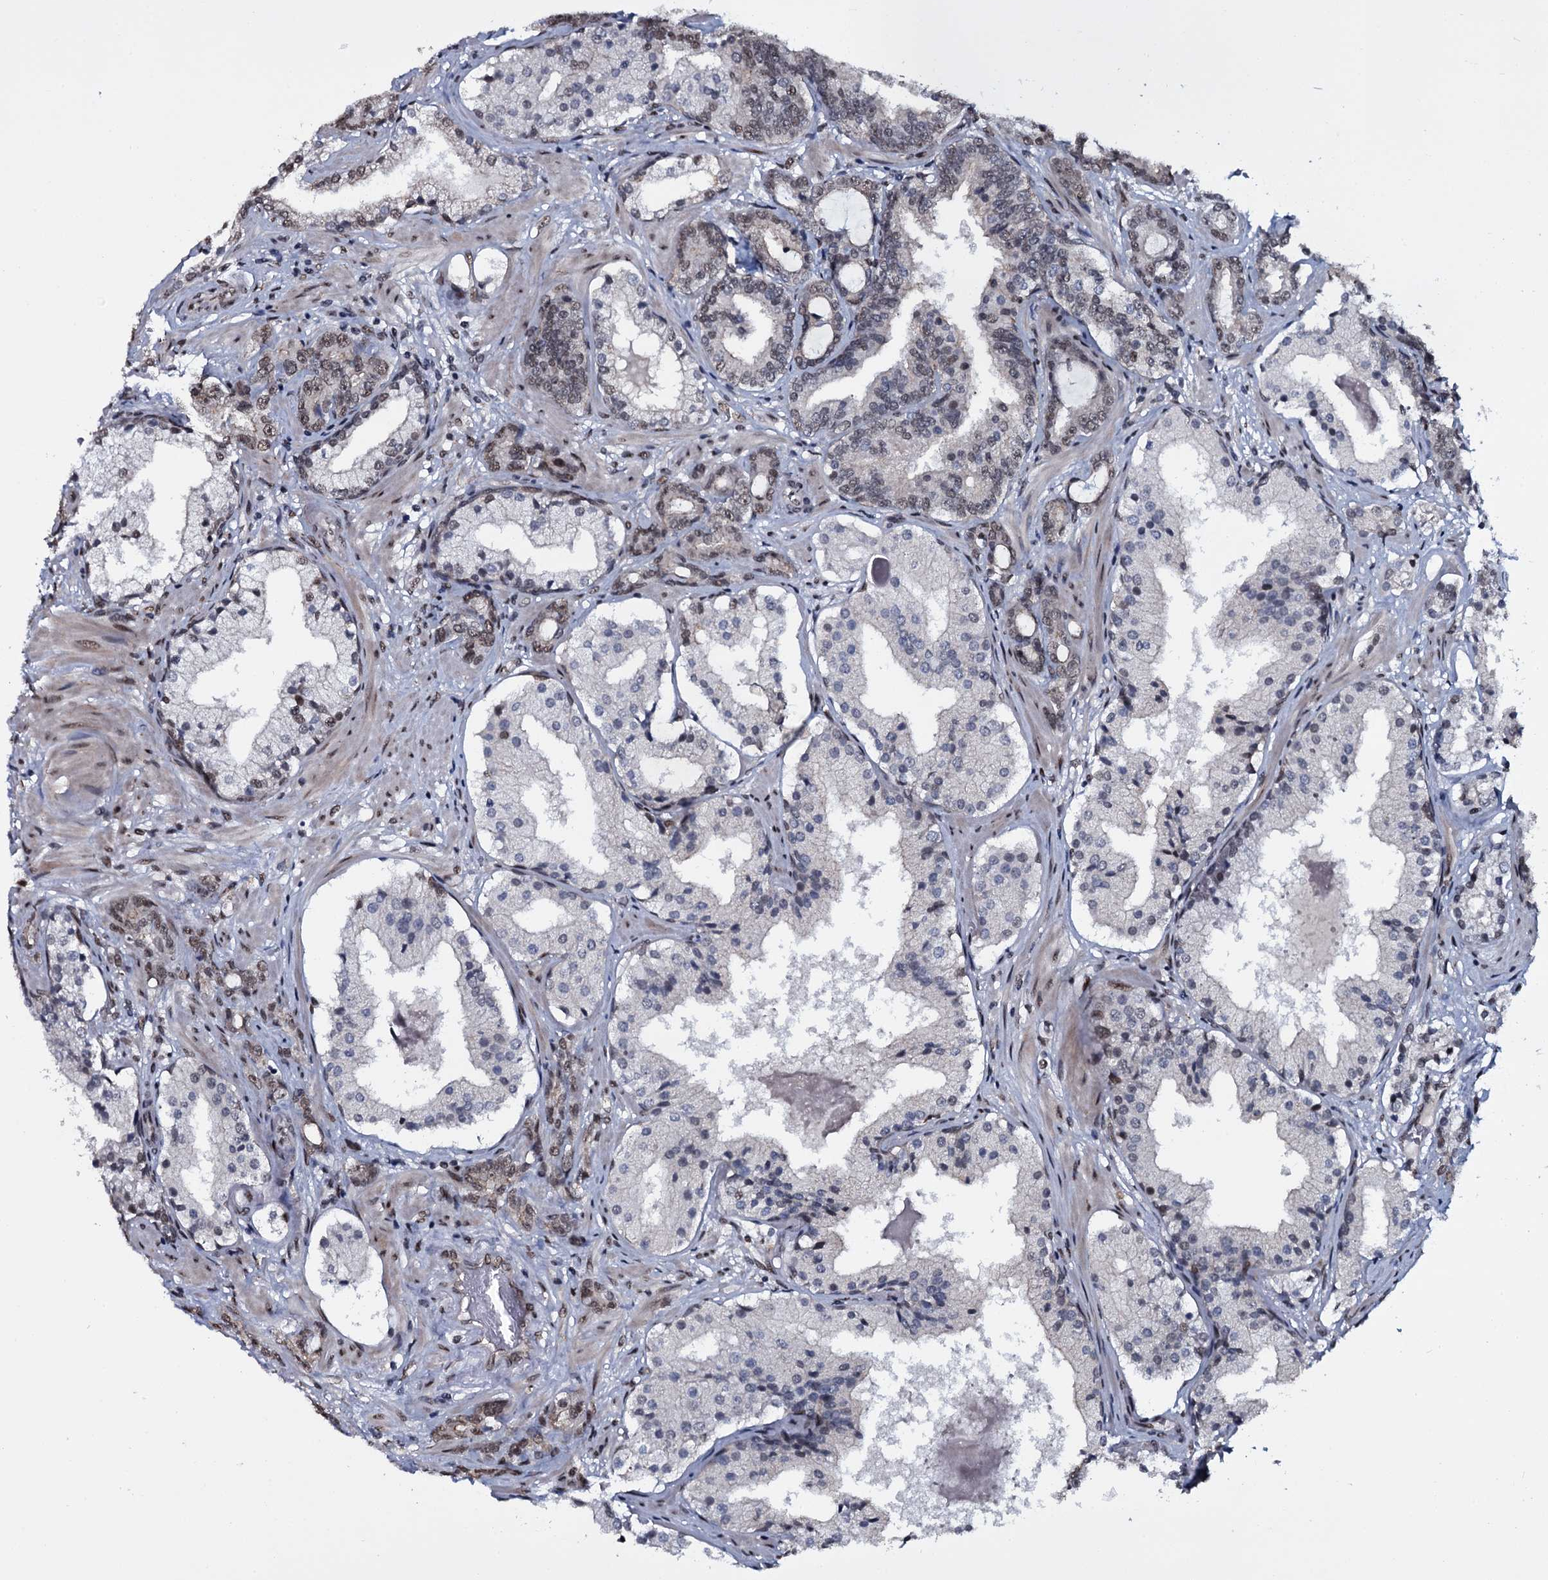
{"staining": {"intensity": "moderate", "quantity": "25%-75%", "location": "nuclear"}, "tissue": "prostate cancer", "cell_type": "Tumor cells", "image_type": "cancer", "snomed": [{"axis": "morphology", "description": "Adenocarcinoma, High grade"}, {"axis": "topography", "description": "Prostate"}], "caption": "Brown immunohistochemical staining in prostate cancer displays moderate nuclear positivity in about 25%-75% of tumor cells.", "gene": "SH2D4B", "patient": {"sex": "male", "age": 58}}